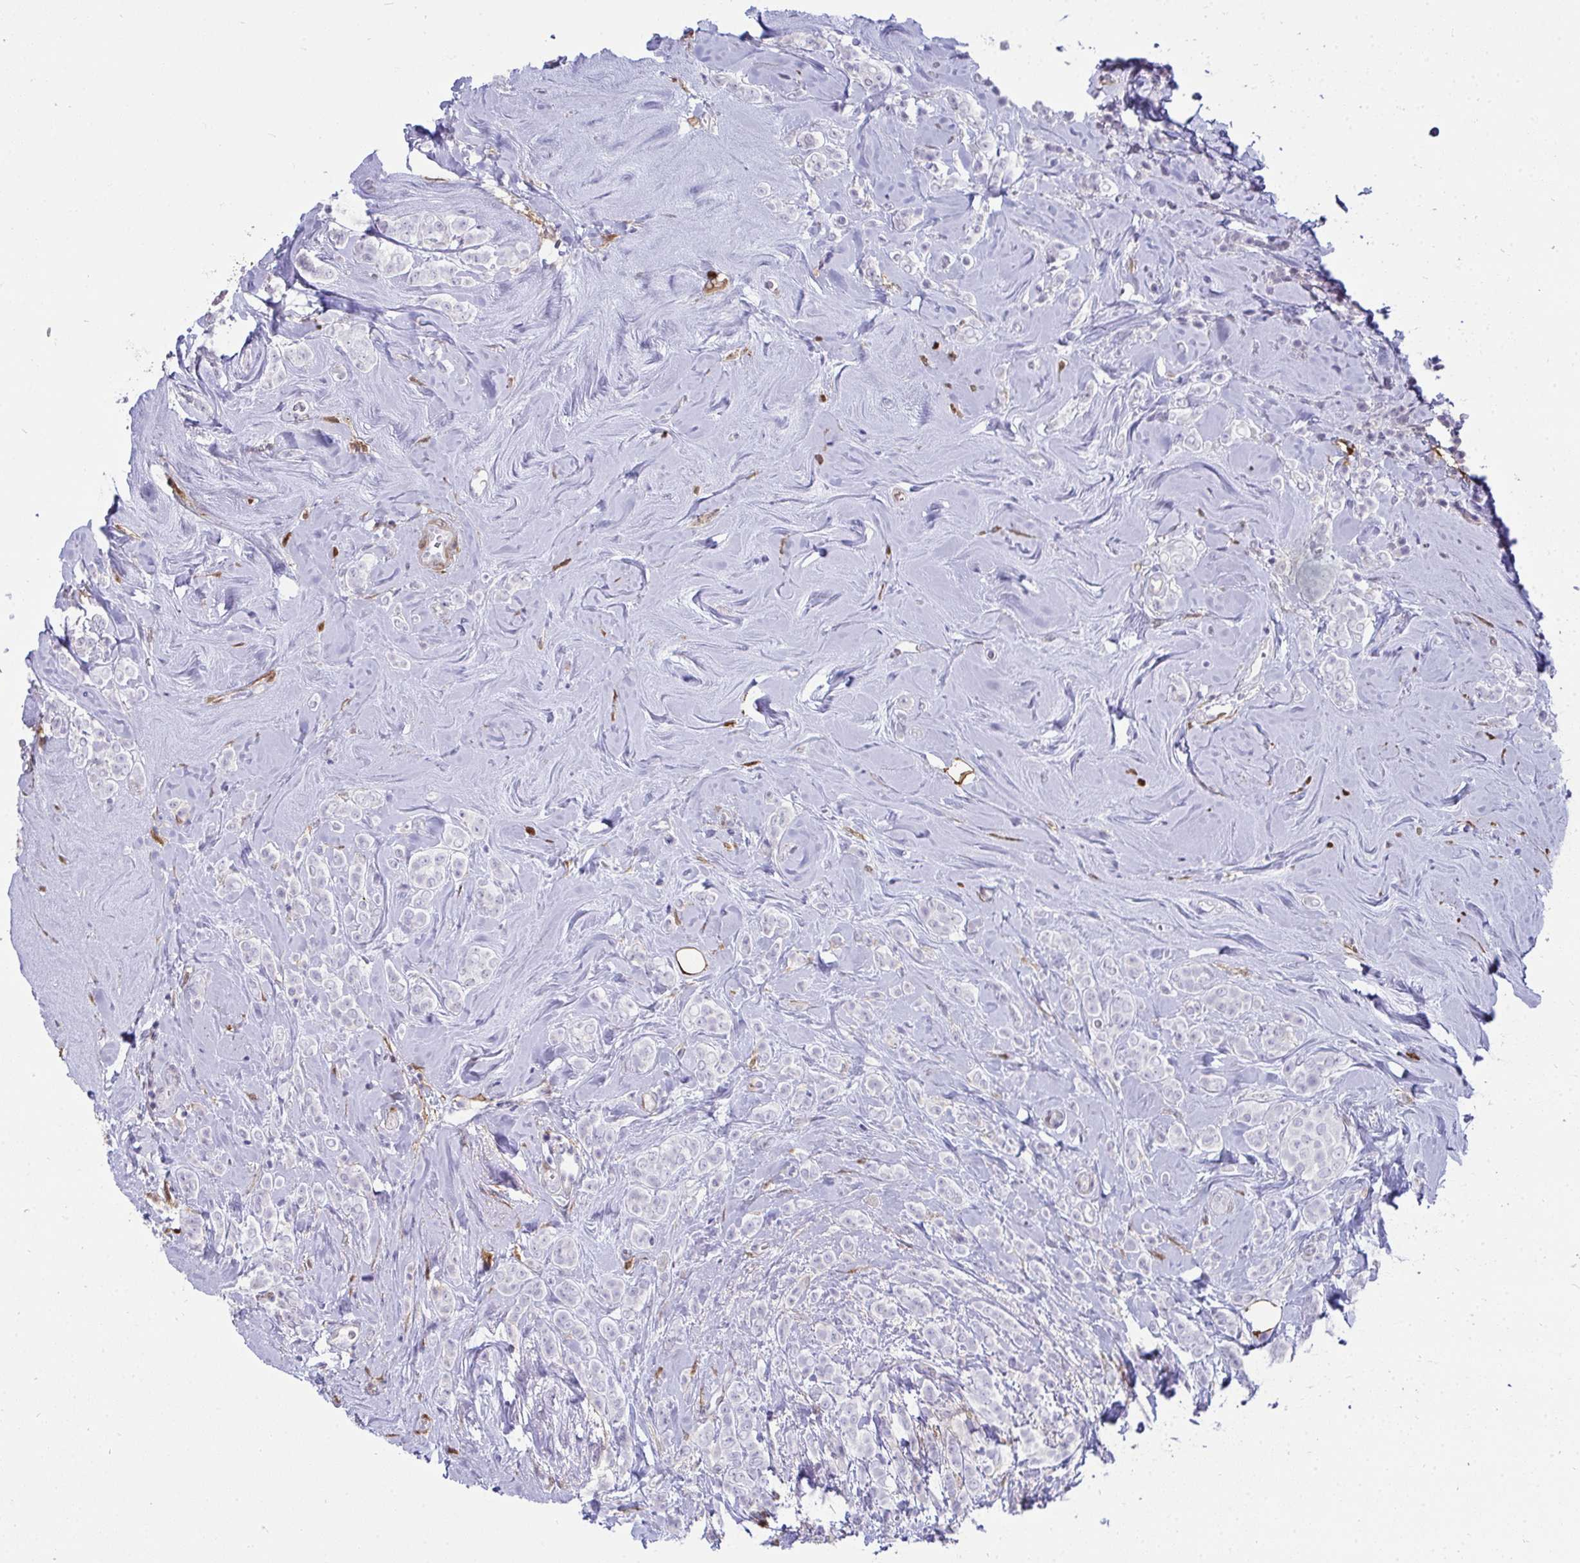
{"staining": {"intensity": "negative", "quantity": "none", "location": "none"}, "tissue": "breast cancer", "cell_type": "Tumor cells", "image_type": "cancer", "snomed": [{"axis": "morphology", "description": "Lobular carcinoma"}, {"axis": "topography", "description": "Breast"}], "caption": "Immunohistochemistry (IHC) image of neoplastic tissue: human lobular carcinoma (breast) stained with DAB (3,3'-diaminobenzidine) exhibits no significant protein staining in tumor cells.", "gene": "HSPB6", "patient": {"sex": "female", "age": 49}}